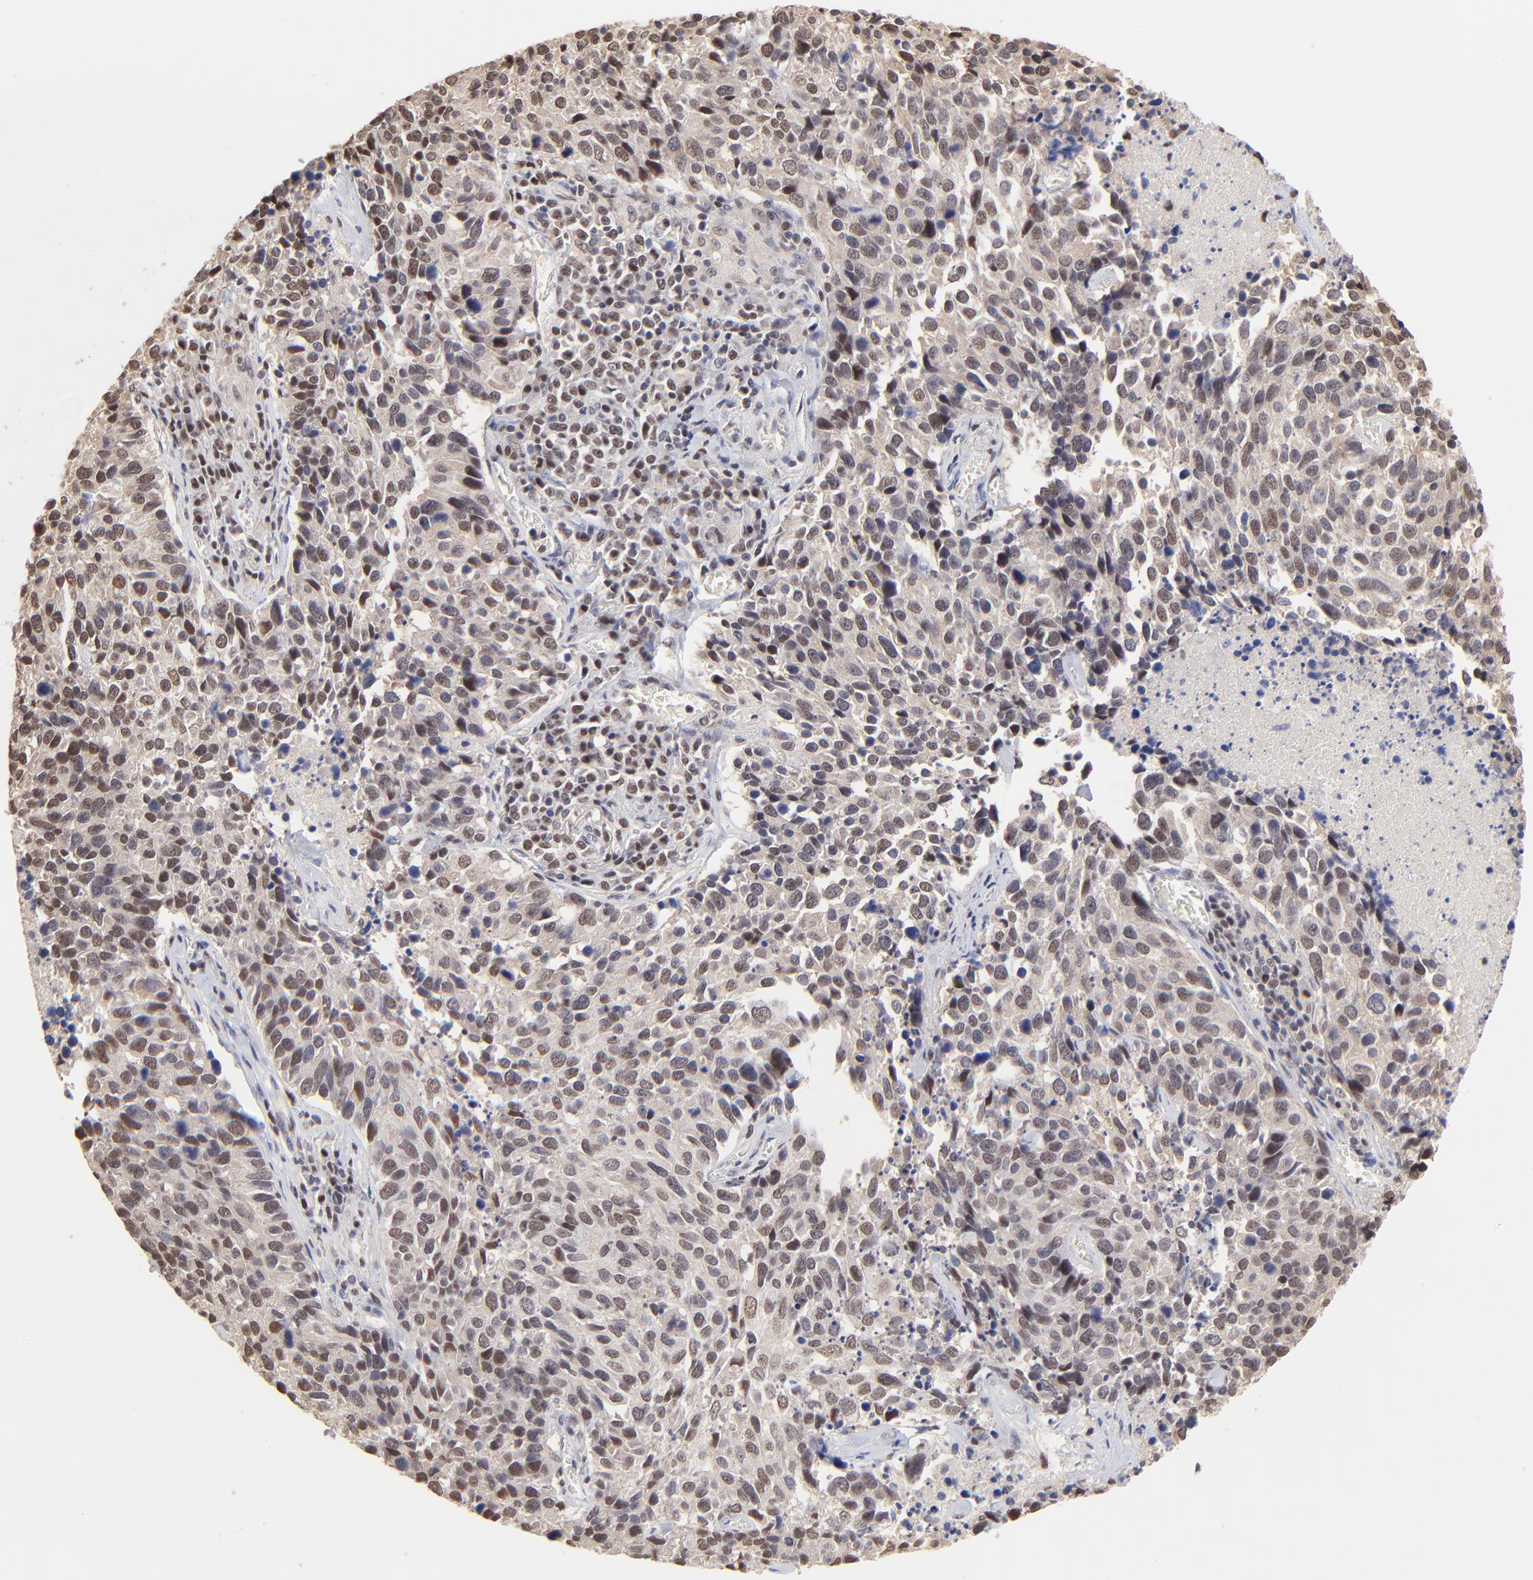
{"staining": {"intensity": "moderate", "quantity": "25%-75%", "location": "cytoplasmic/membranous,nuclear"}, "tissue": "lung cancer", "cell_type": "Tumor cells", "image_type": "cancer", "snomed": [{"axis": "morphology", "description": "Neoplasm, malignant, NOS"}, {"axis": "topography", "description": "Lung"}], "caption": "IHC (DAB) staining of lung cancer (neoplasm (malignant)) reveals moderate cytoplasmic/membranous and nuclear protein positivity in approximately 25%-75% of tumor cells.", "gene": "DSN1", "patient": {"sex": "female", "age": 76}}